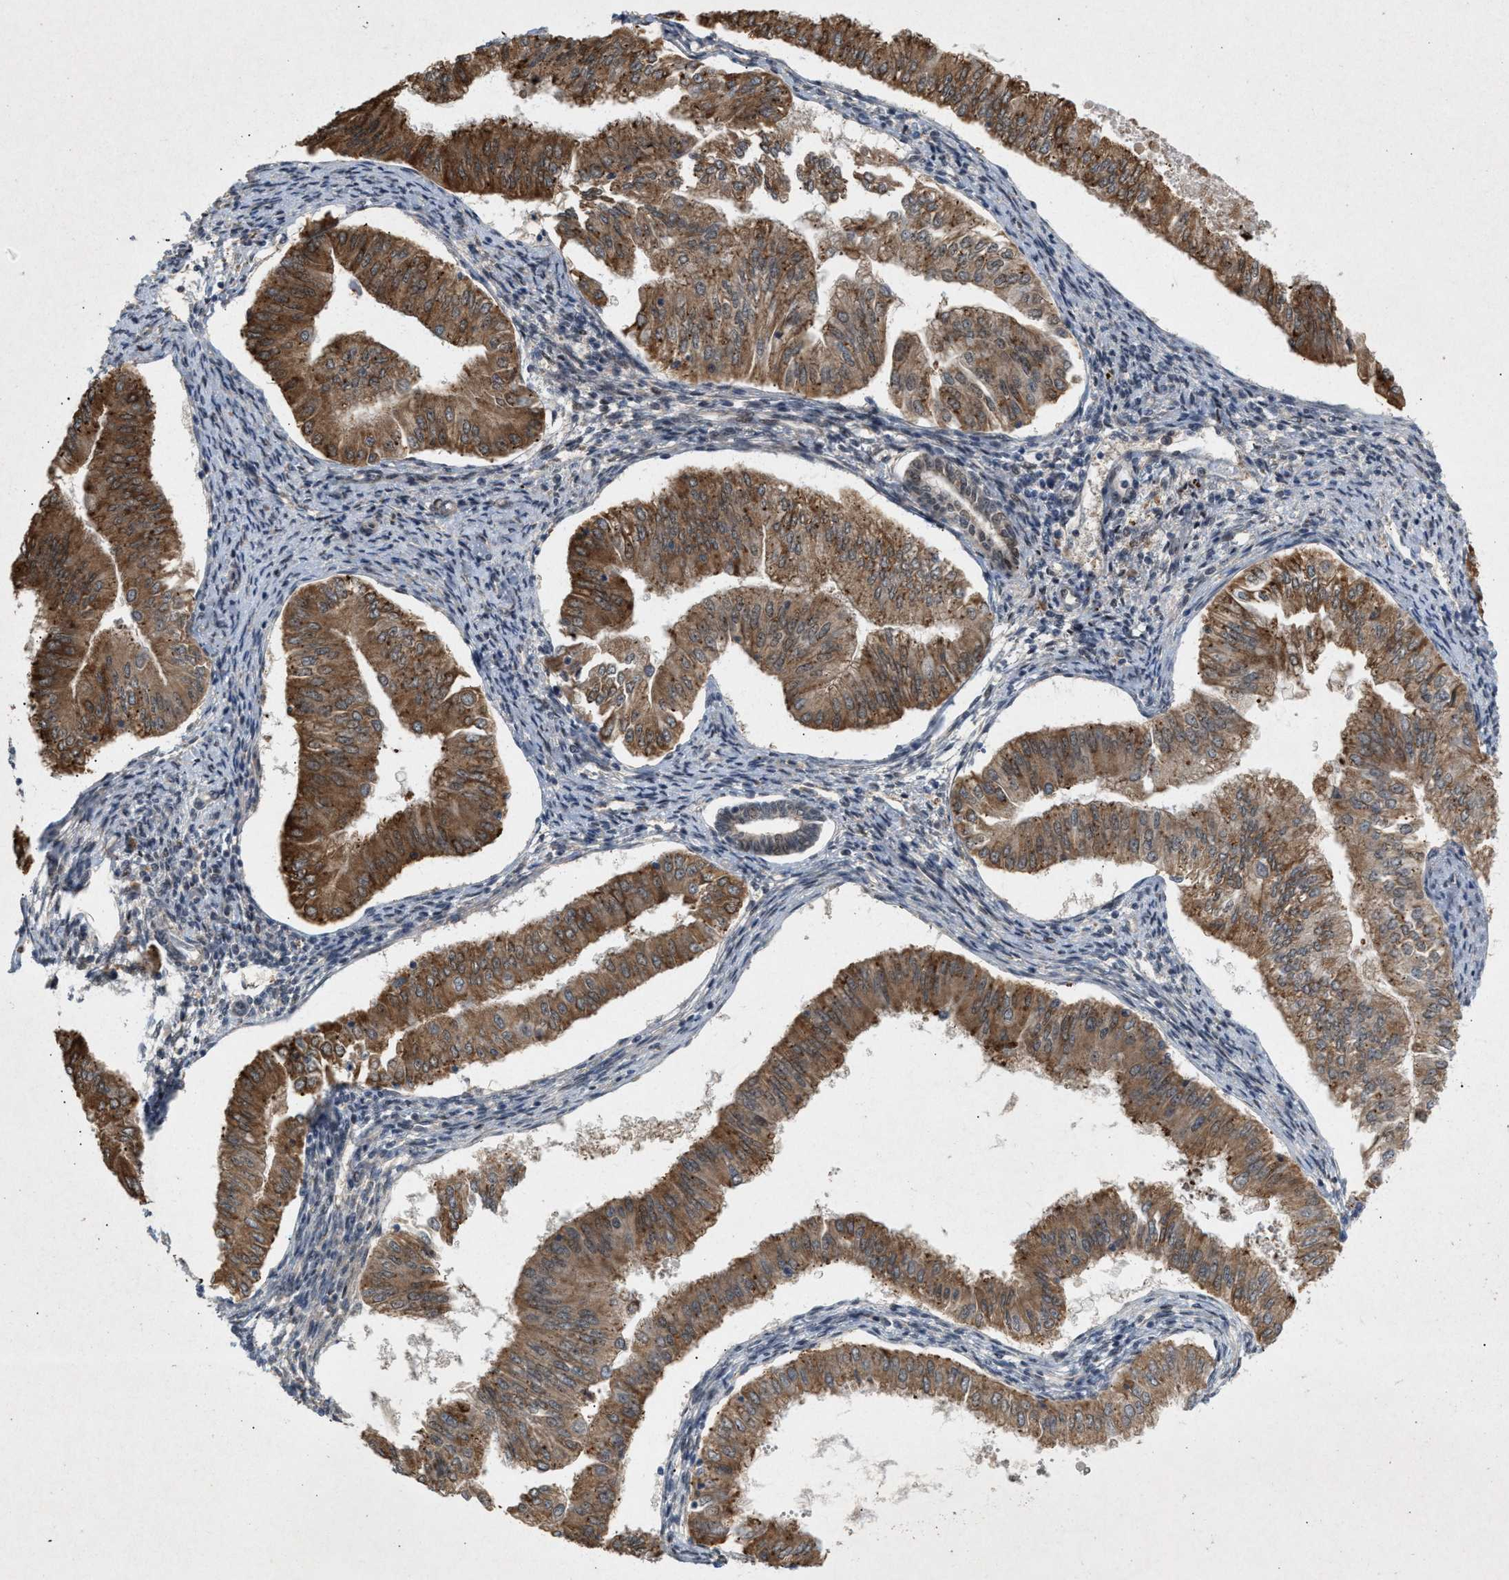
{"staining": {"intensity": "moderate", "quantity": ">75%", "location": "cytoplasmic/membranous"}, "tissue": "endometrial cancer", "cell_type": "Tumor cells", "image_type": "cancer", "snomed": [{"axis": "morphology", "description": "Normal tissue, NOS"}, {"axis": "morphology", "description": "Adenocarcinoma, NOS"}, {"axis": "topography", "description": "Endometrium"}], "caption": "This image shows endometrial cancer (adenocarcinoma) stained with immunohistochemistry to label a protein in brown. The cytoplasmic/membranous of tumor cells show moderate positivity for the protein. Nuclei are counter-stained blue.", "gene": "MFSD6", "patient": {"sex": "female", "age": 53}}